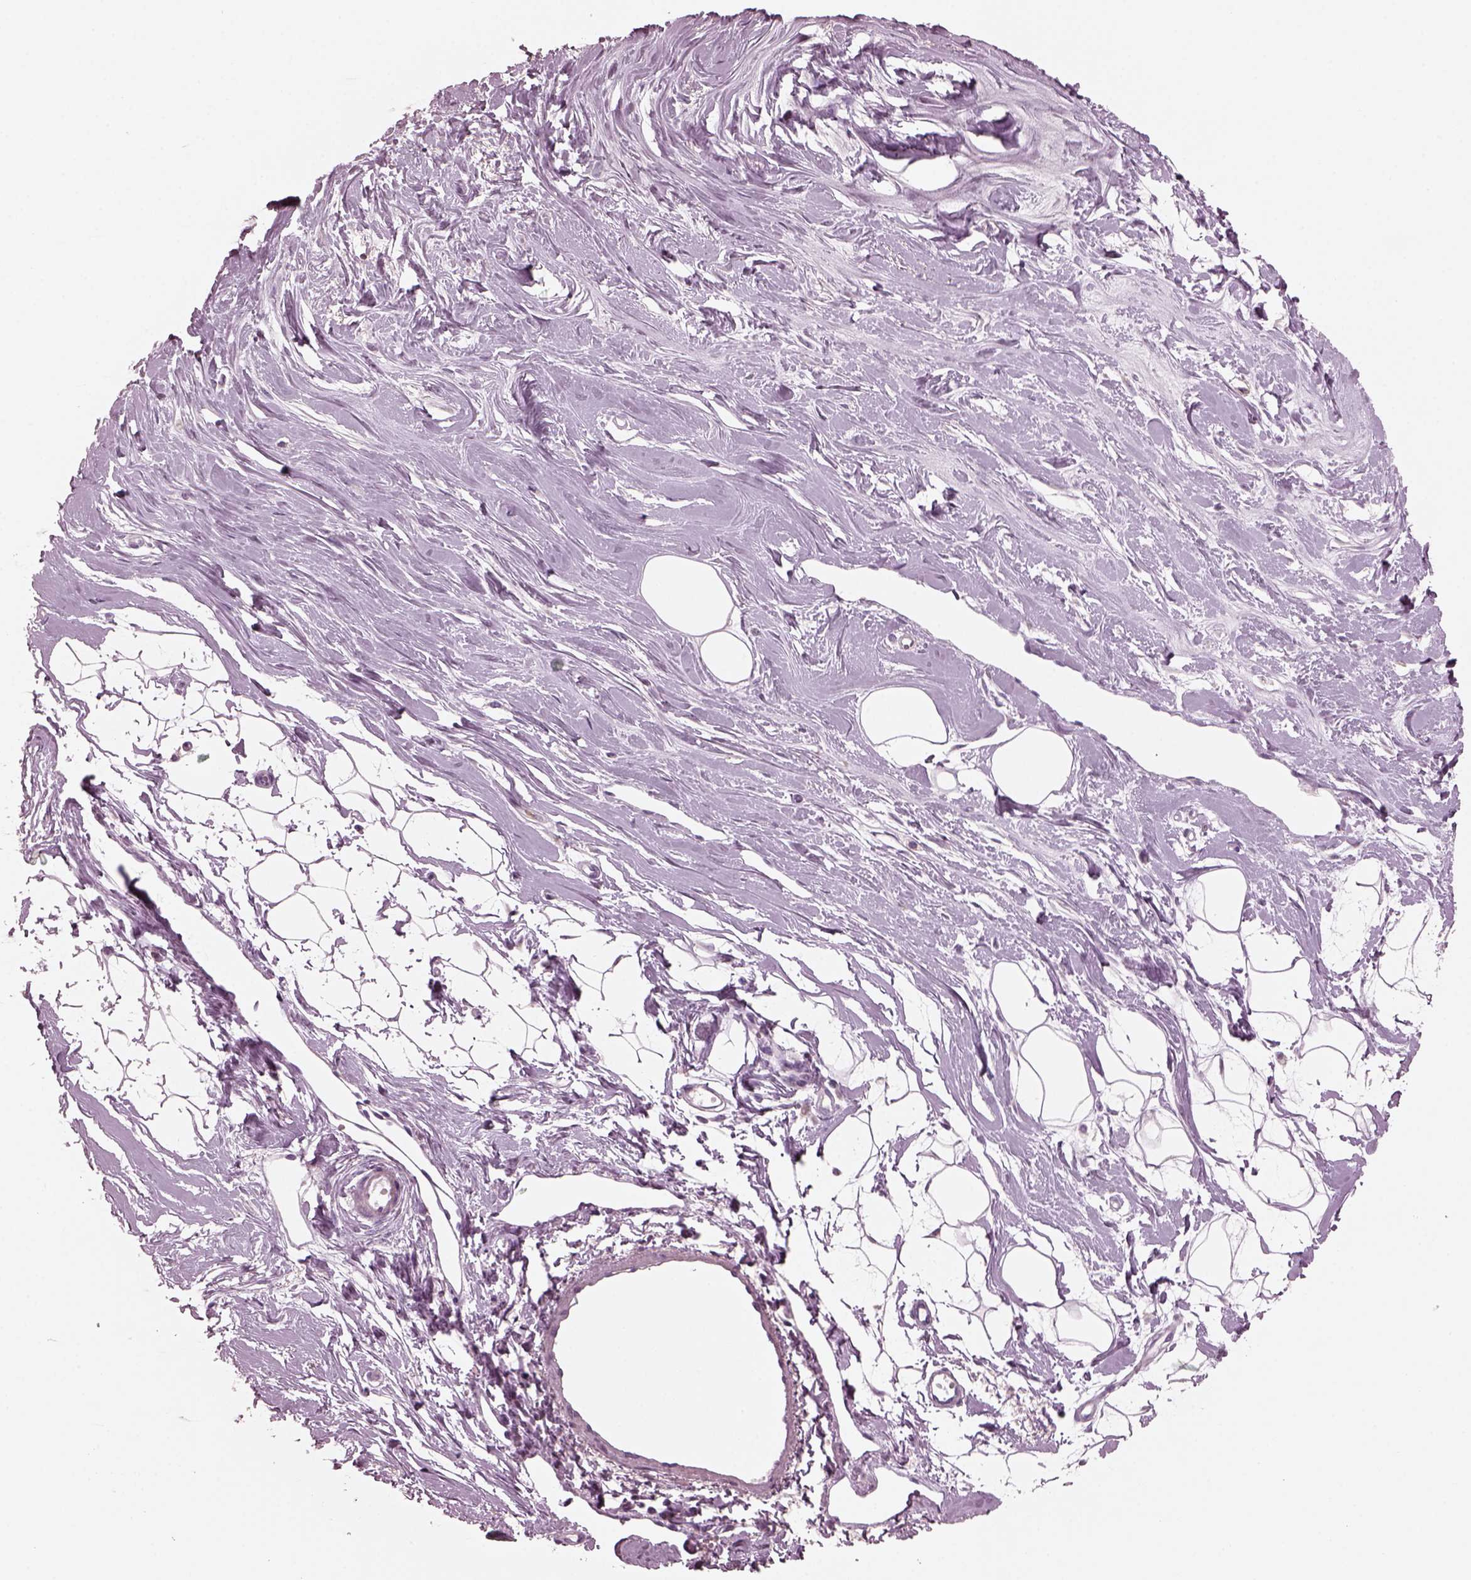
{"staining": {"intensity": "negative", "quantity": "none", "location": "none"}, "tissue": "breast", "cell_type": "Adipocytes", "image_type": "normal", "snomed": [{"axis": "morphology", "description": "Normal tissue, NOS"}, {"axis": "topography", "description": "Breast"}], "caption": "An immunohistochemistry (IHC) histopathology image of normal breast is shown. There is no staining in adipocytes of breast.", "gene": "SLAMF8", "patient": {"sex": "female", "age": 49}}